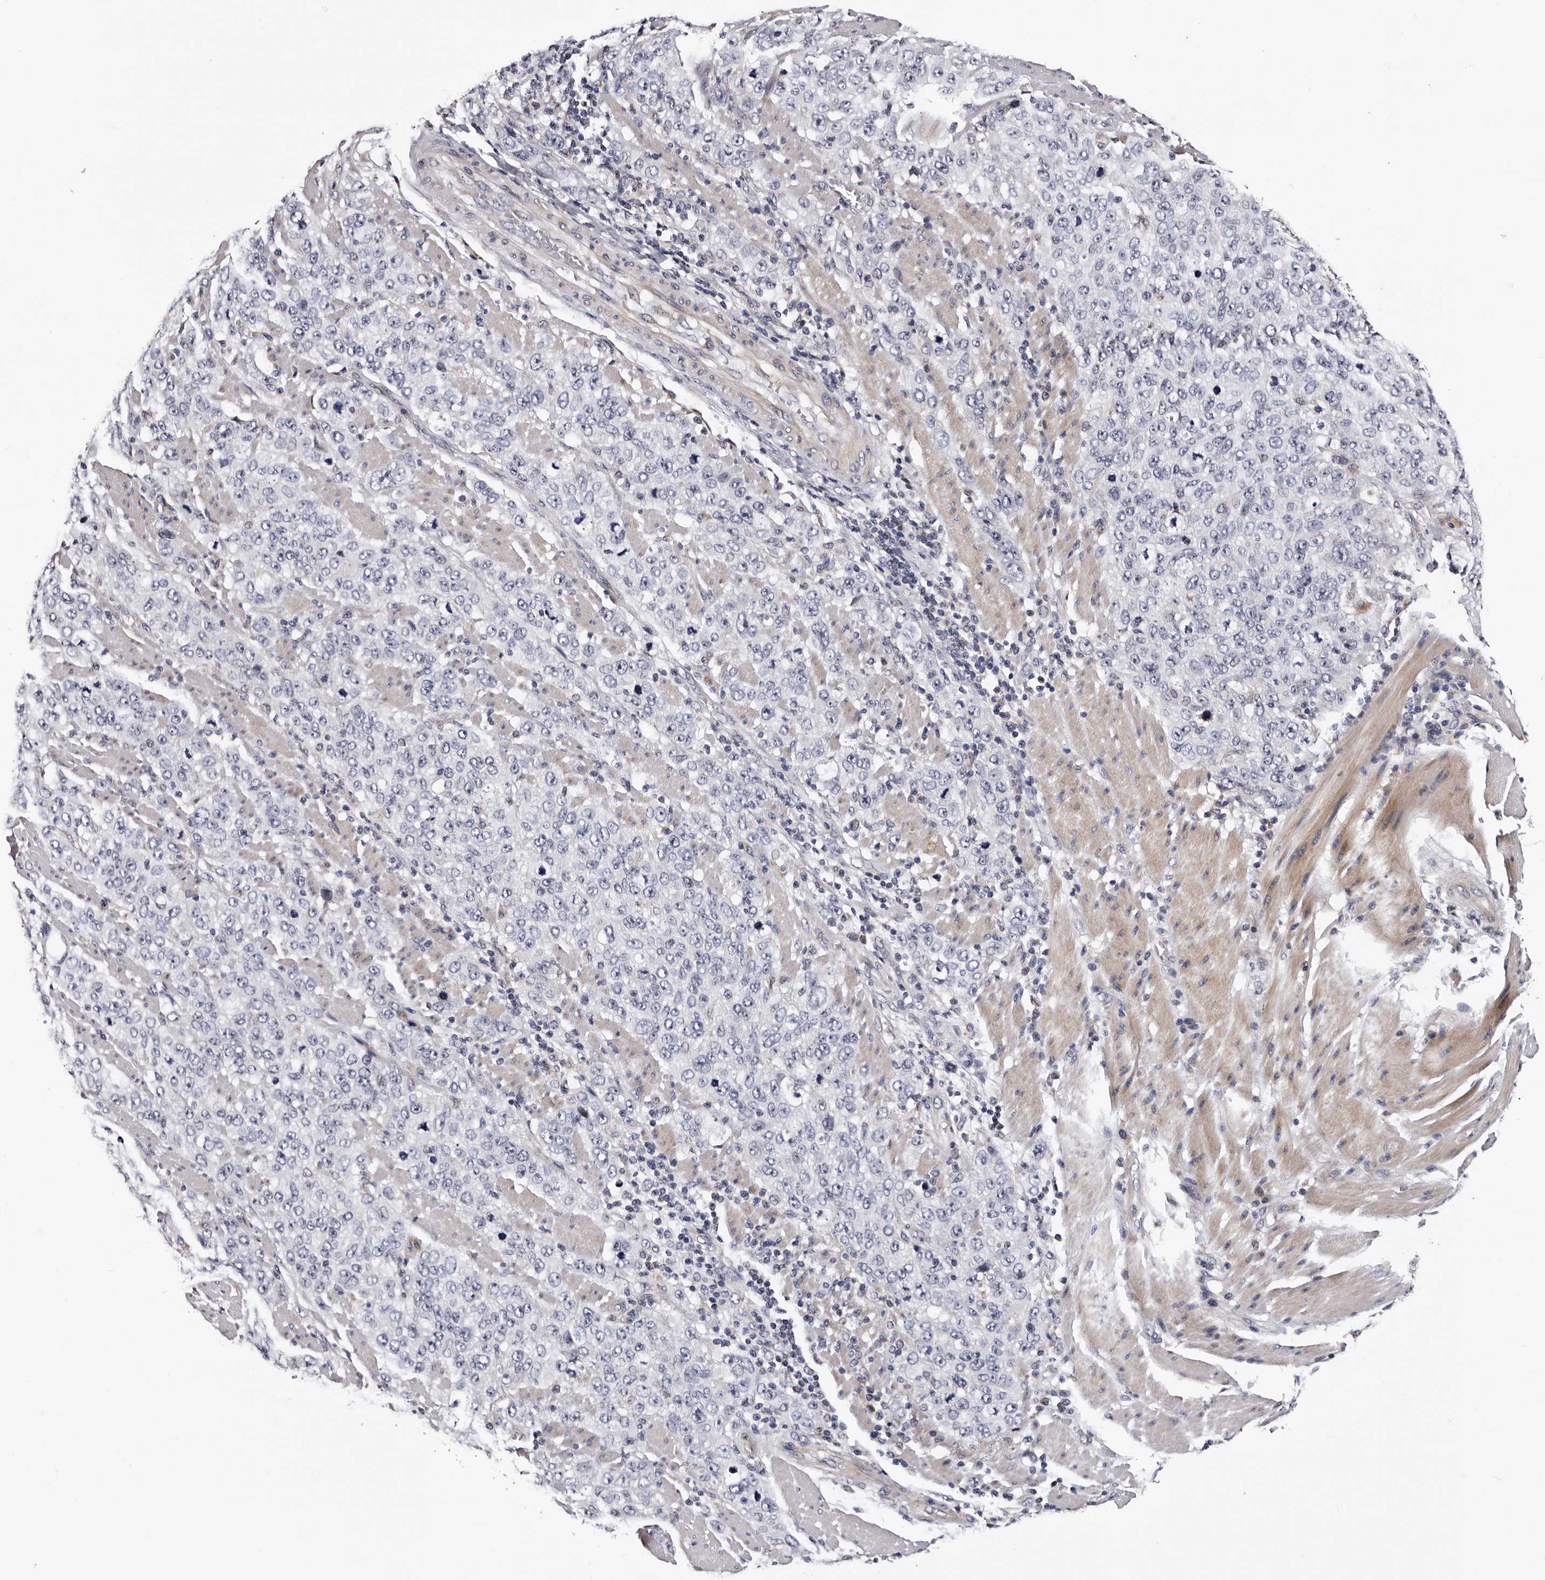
{"staining": {"intensity": "negative", "quantity": "none", "location": "none"}, "tissue": "stomach cancer", "cell_type": "Tumor cells", "image_type": "cancer", "snomed": [{"axis": "morphology", "description": "Adenocarcinoma, NOS"}, {"axis": "topography", "description": "Stomach"}], "caption": "Immunohistochemical staining of adenocarcinoma (stomach) demonstrates no significant expression in tumor cells.", "gene": "TAF4B", "patient": {"sex": "male", "age": 48}}